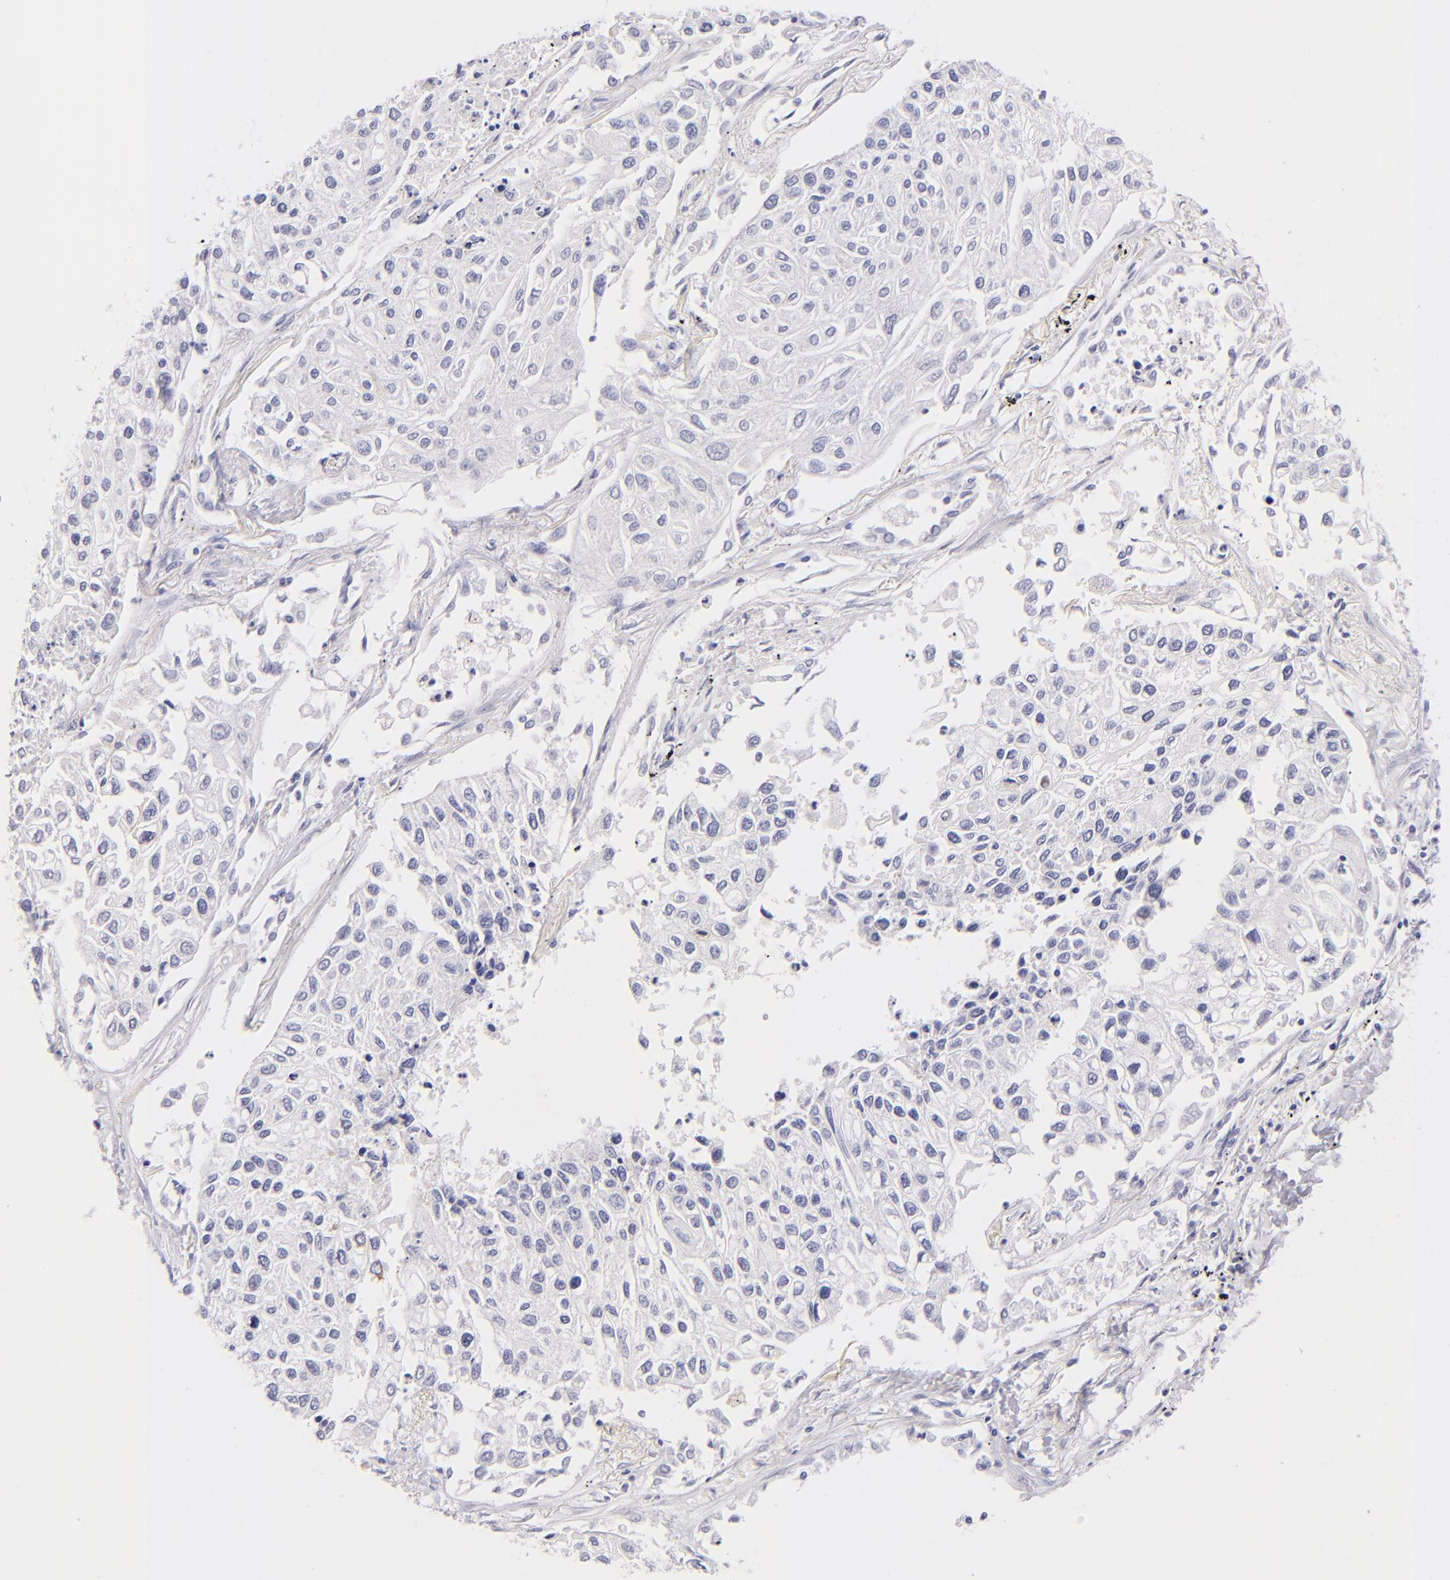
{"staining": {"intensity": "negative", "quantity": "none", "location": "none"}, "tissue": "lung cancer", "cell_type": "Tumor cells", "image_type": "cancer", "snomed": [{"axis": "morphology", "description": "Squamous cell carcinoma, NOS"}, {"axis": "topography", "description": "Lung"}], "caption": "This is an IHC photomicrograph of human squamous cell carcinoma (lung). There is no staining in tumor cells.", "gene": "SDC1", "patient": {"sex": "male", "age": 75}}